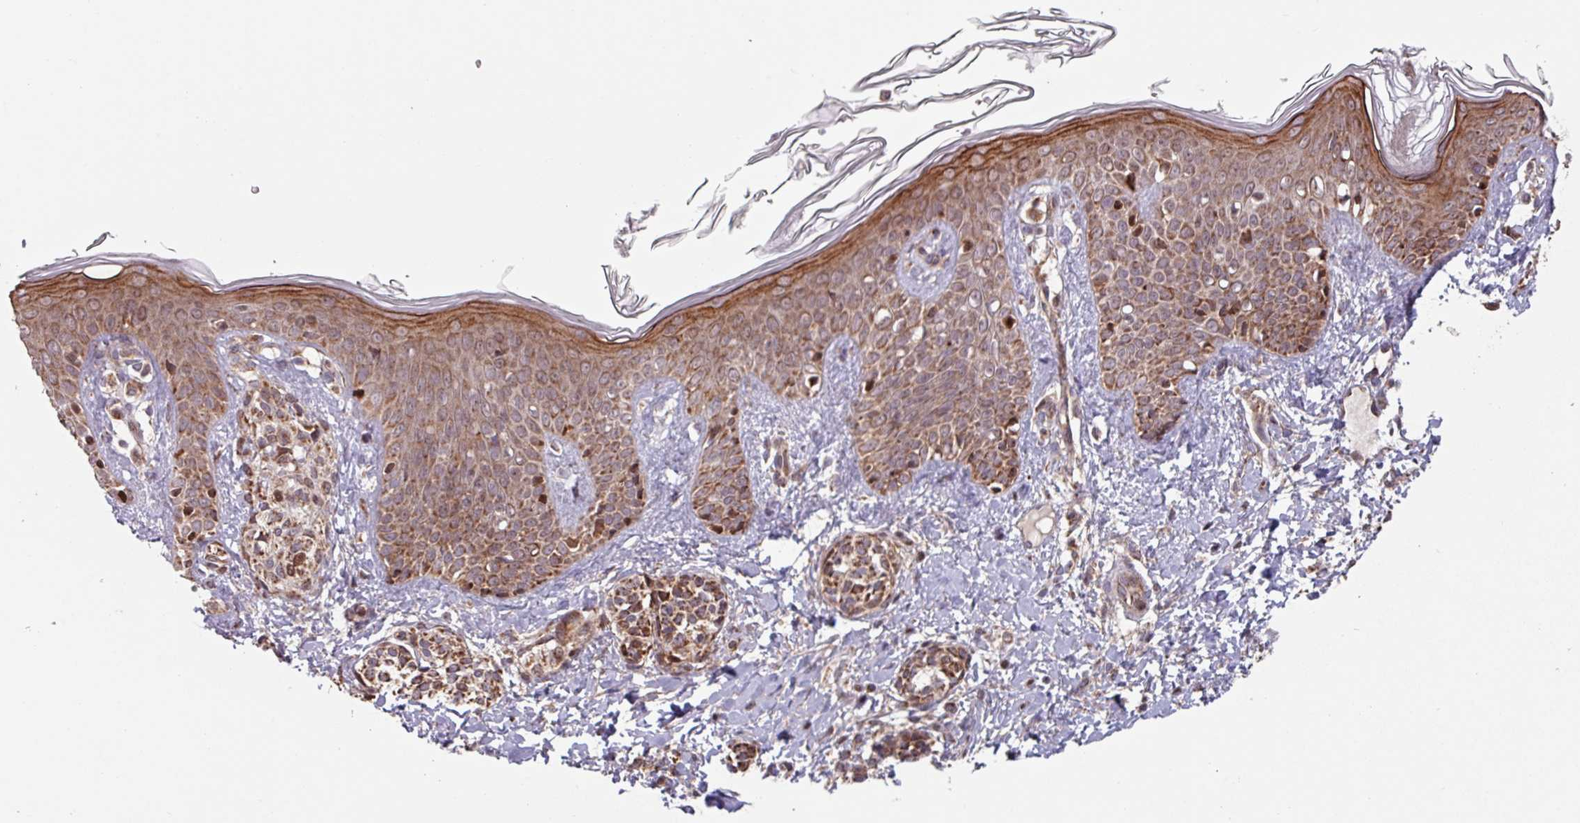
{"staining": {"intensity": "moderate", "quantity": ">75%", "location": "cytoplasmic/membranous"}, "tissue": "skin", "cell_type": "Fibroblasts", "image_type": "normal", "snomed": [{"axis": "morphology", "description": "Normal tissue, NOS"}, {"axis": "topography", "description": "Skin"}], "caption": "A brown stain shows moderate cytoplasmic/membranous positivity of a protein in fibroblasts of normal human skin.", "gene": "COX7C", "patient": {"sex": "male", "age": 16}}